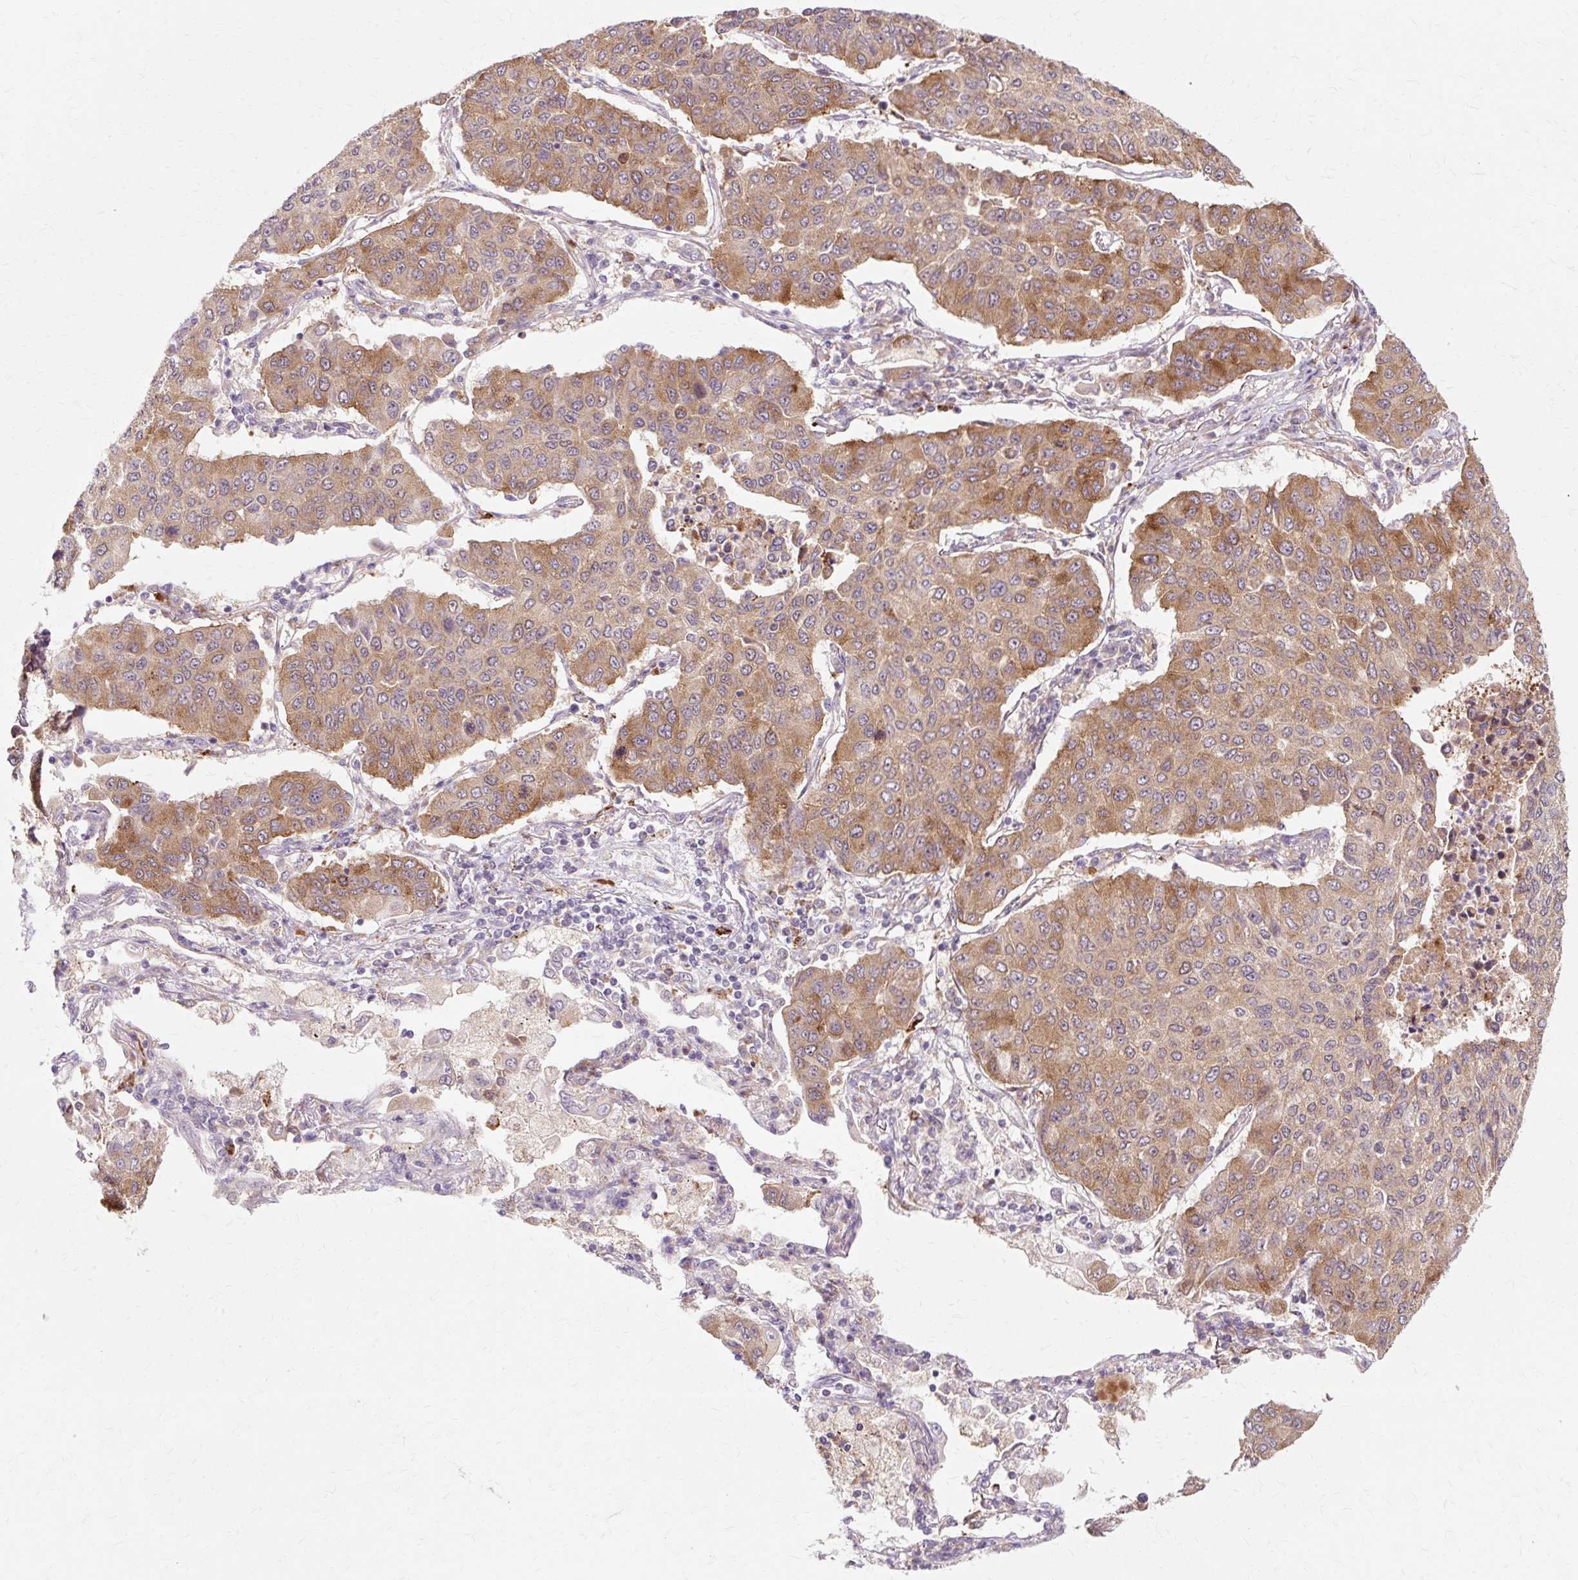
{"staining": {"intensity": "moderate", "quantity": ">75%", "location": "cytoplasmic/membranous"}, "tissue": "lung cancer", "cell_type": "Tumor cells", "image_type": "cancer", "snomed": [{"axis": "morphology", "description": "Squamous cell carcinoma, NOS"}, {"axis": "topography", "description": "Lung"}], "caption": "Tumor cells display medium levels of moderate cytoplasmic/membranous staining in approximately >75% of cells in human squamous cell carcinoma (lung).", "gene": "GEMIN2", "patient": {"sex": "male", "age": 74}}